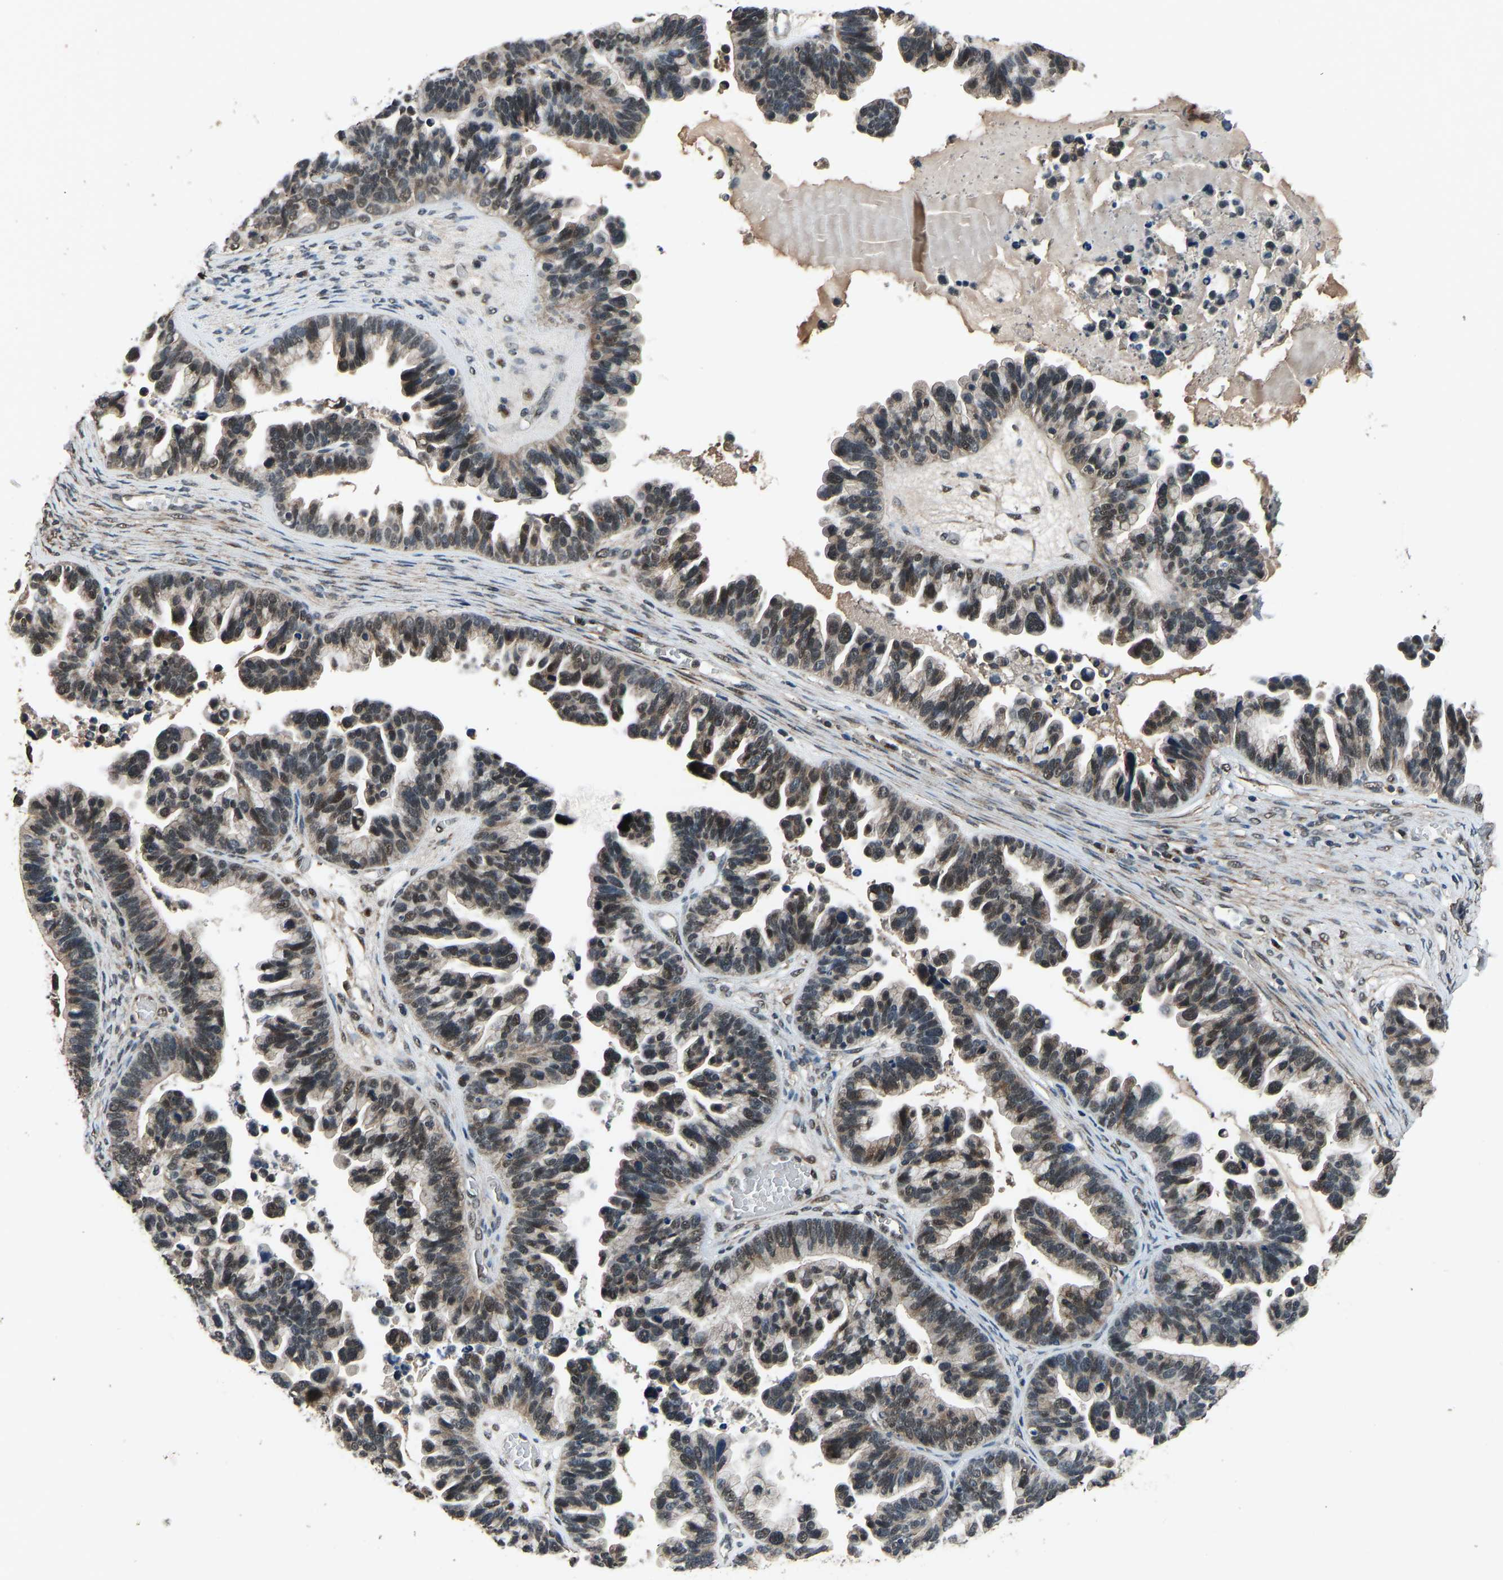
{"staining": {"intensity": "moderate", "quantity": "25%-75%", "location": "nuclear"}, "tissue": "ovarian cancer", "cell_type": "Tumor cells", "image_type": "cancer", "snomed": [{"axis": "morphology", "description": "Cystadenocarcinoma, serous, NOS"}, {"axis": "topography", "description": "Ovary"}], "caption": "A photomicrograph of human ovarian cancer (serous cystadenocarcinoma) stained for a protein shows moderate nuclear brown staining in tumor cells.", "gene": "TOX4", "patient": {"sex": "female", "age": 56}}